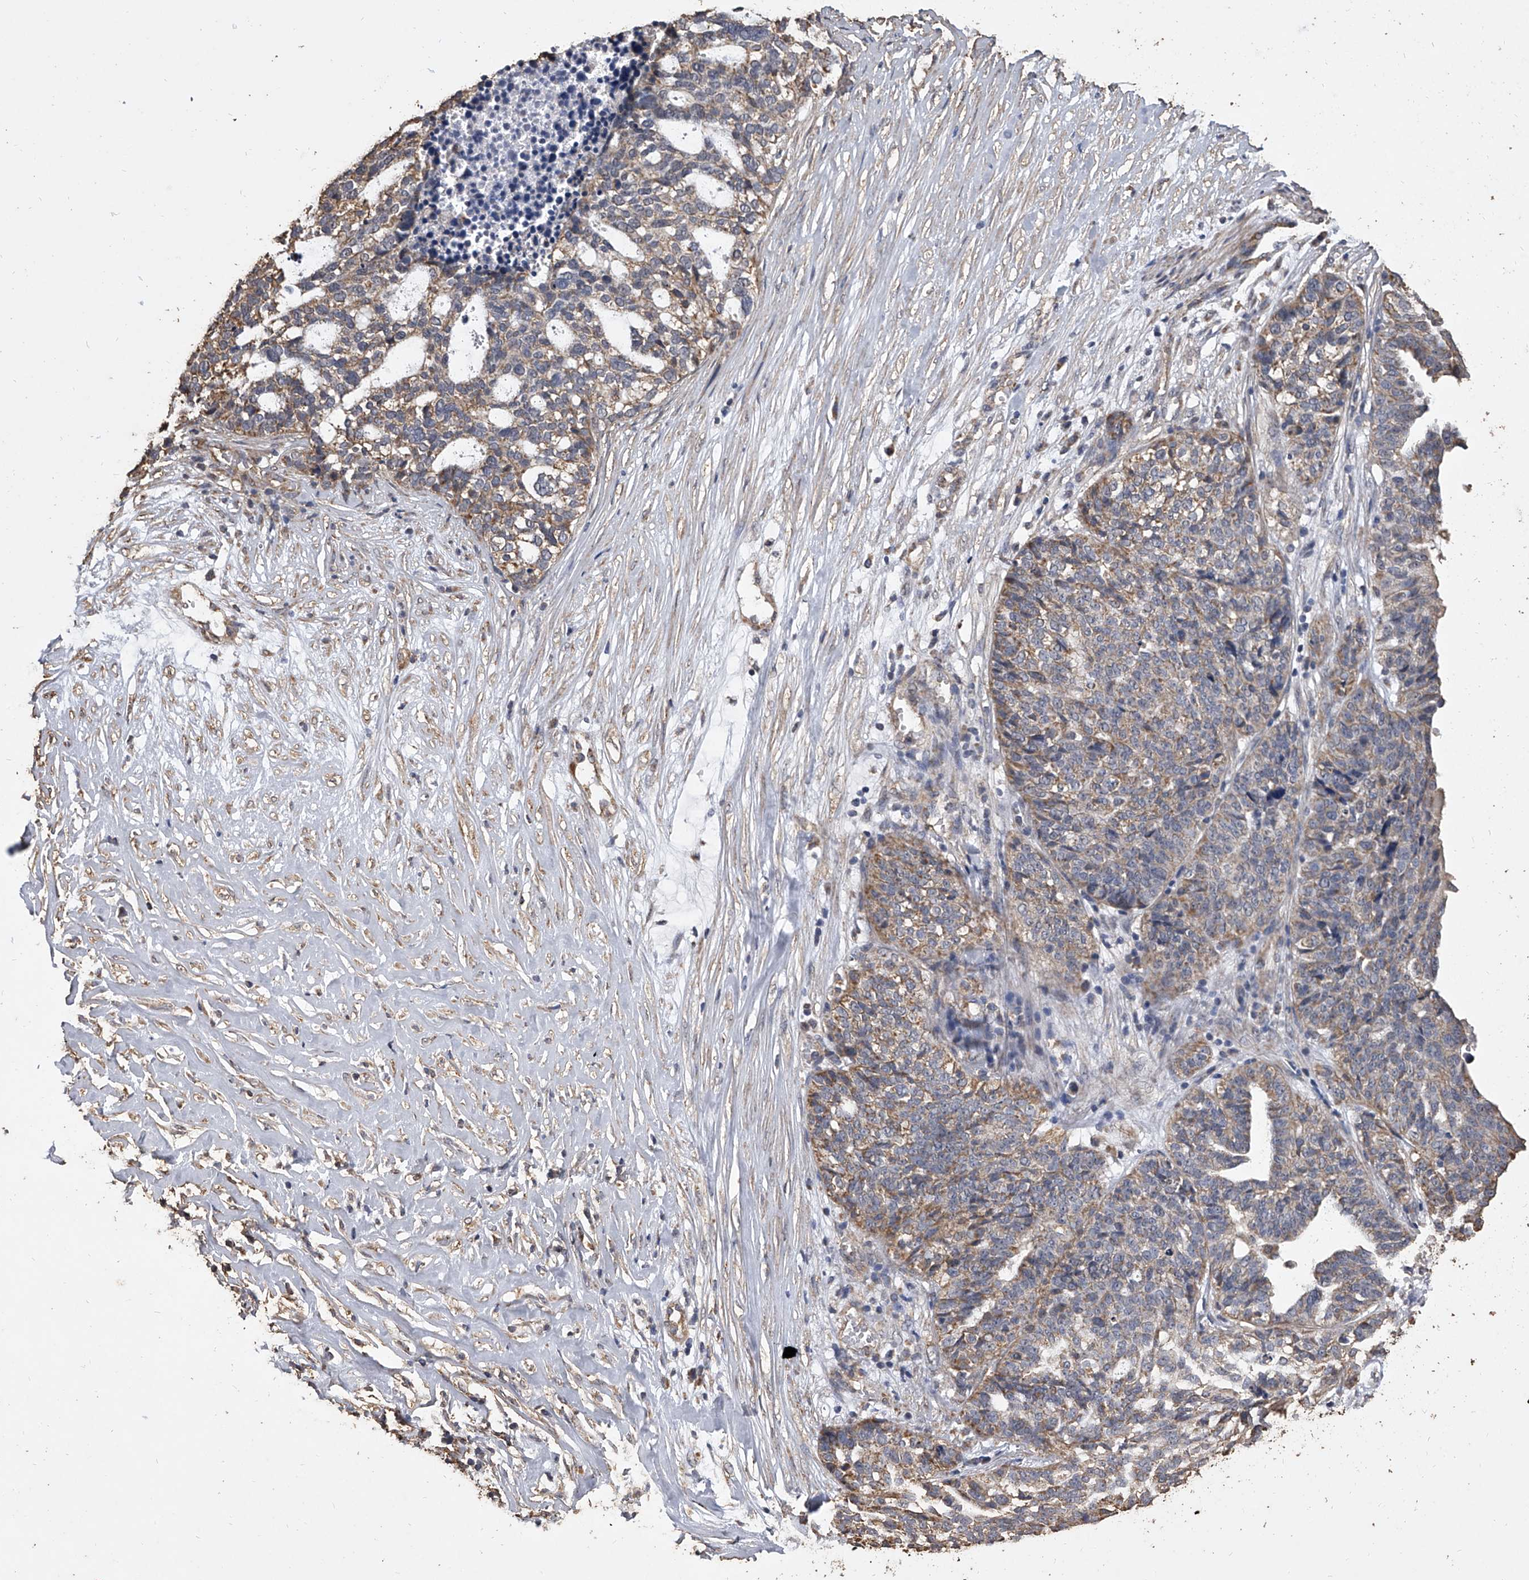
{"staining": {"intensity": "moderate", "quantity": "25%-75%", "location": "cytoplasmic/membranous"}, "tissue": "ovarian cancer", "cell_type": "Tumor cells", "image_type": "cancer", "snomed": [{"axis": "morphology", "description": "Cystadenocarcinoma, serous, NOS"}, {"axis": "topography", "description": "Ovary"}], "caption": "Protein analysis of ovarian serous cystadenocarcinoma tissue reveals moderate cytoplasmic/membranous staining in approximately 25%-75% of tumor cells.", "gene": "MRPL28", "patient": {"sex": "female", "age": 59}}